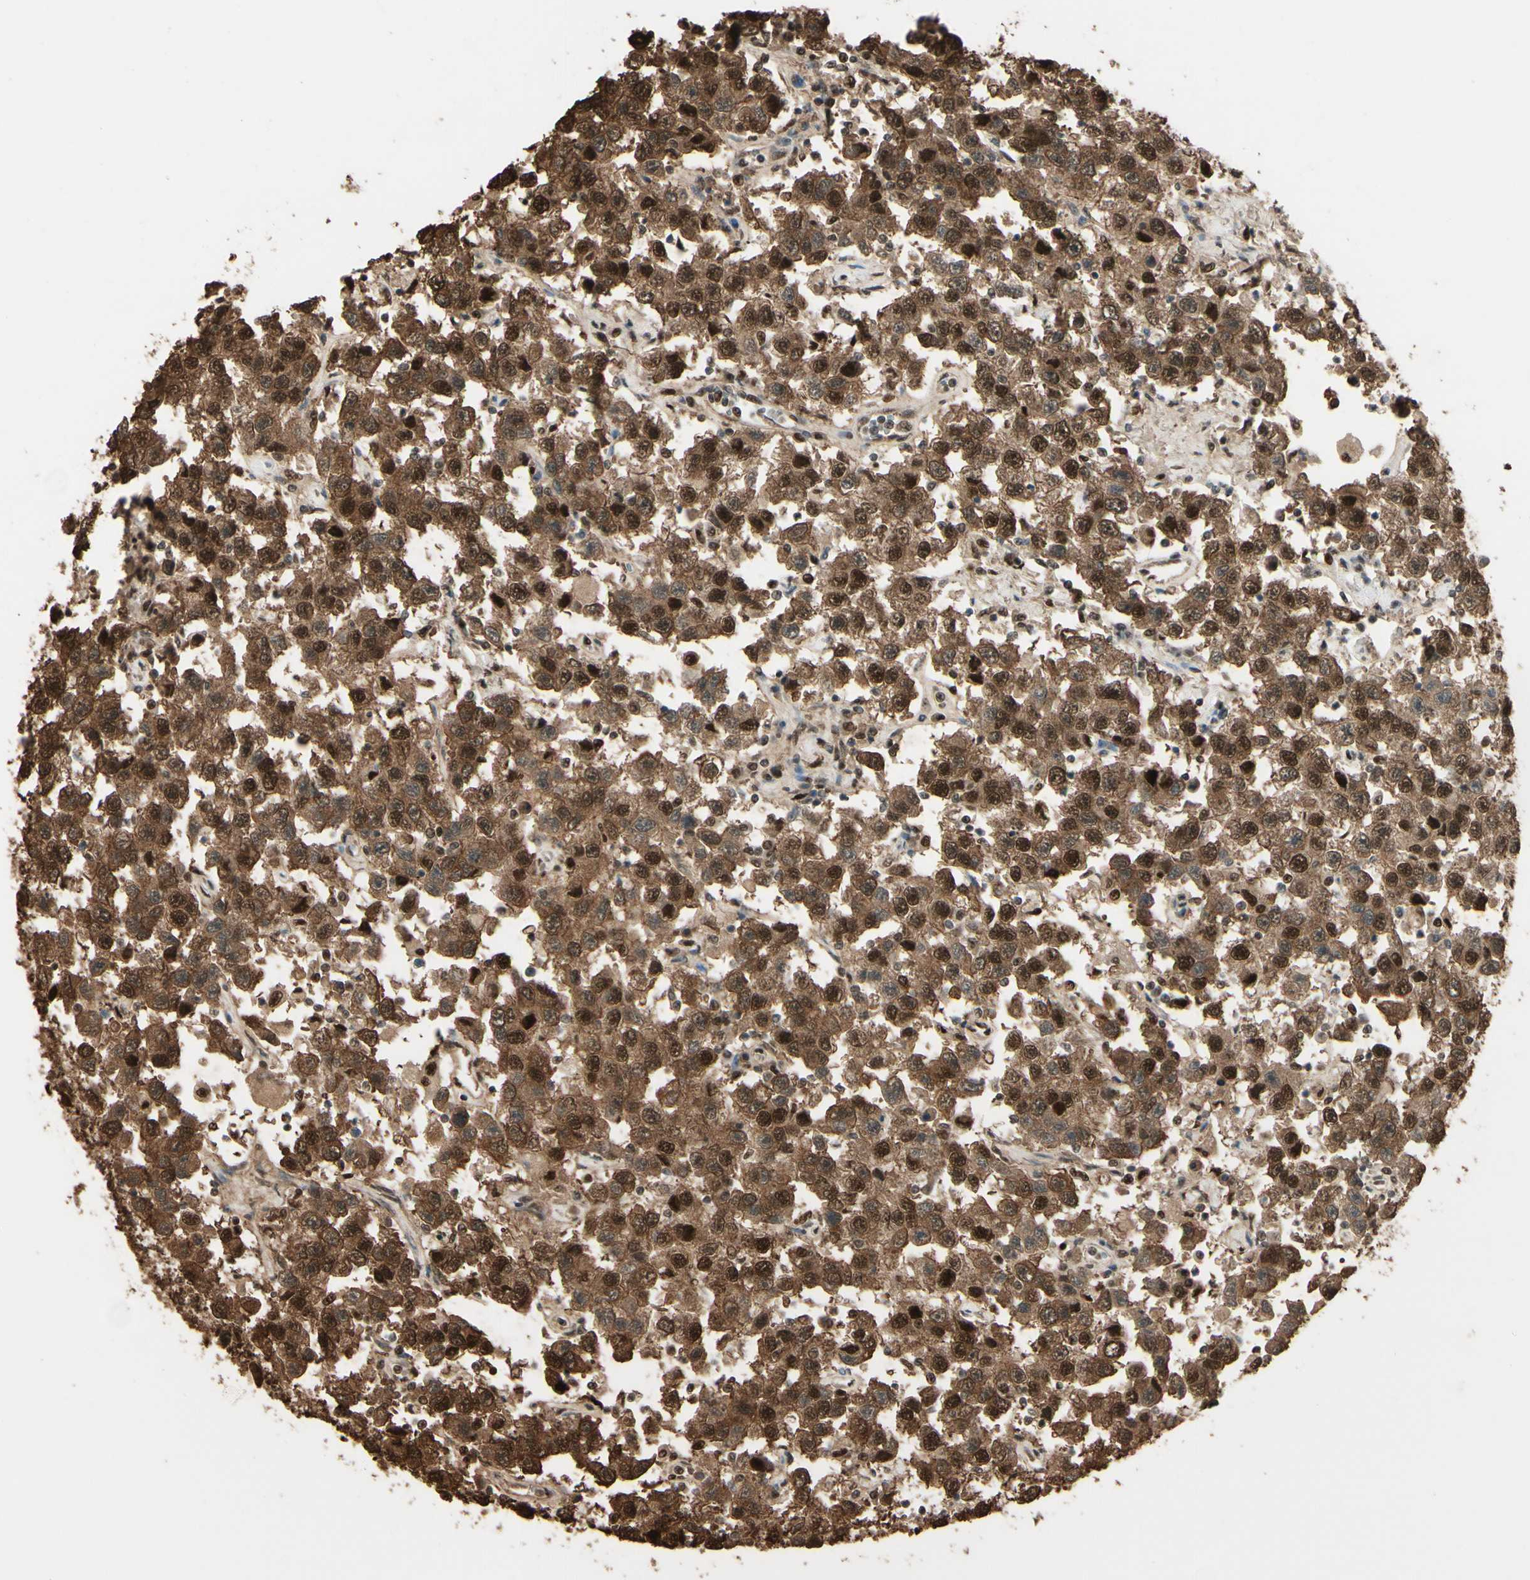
{"staining": {"intensity": "strong", "quantity": ">75%", "location": "cytoplasmic/membranous,nuclear"}, "tissue": "testis cancer", "cell_type": "Tumor cells", "image_type": "cancer", "snomed": [{"axis": "morphology", "description": "Seminoma, NOS"}, {"axis": "topography", "description": "Testis"}], "caption": "A micrograph showing strong cytoplasmic/membranous and nuclear staining in about >75% of tumor cells in seminoma (testis), as visualized by brown immunohistochemical staining.", "gene": "HSF1", "patient": {"sex": "male", "age": 41}}